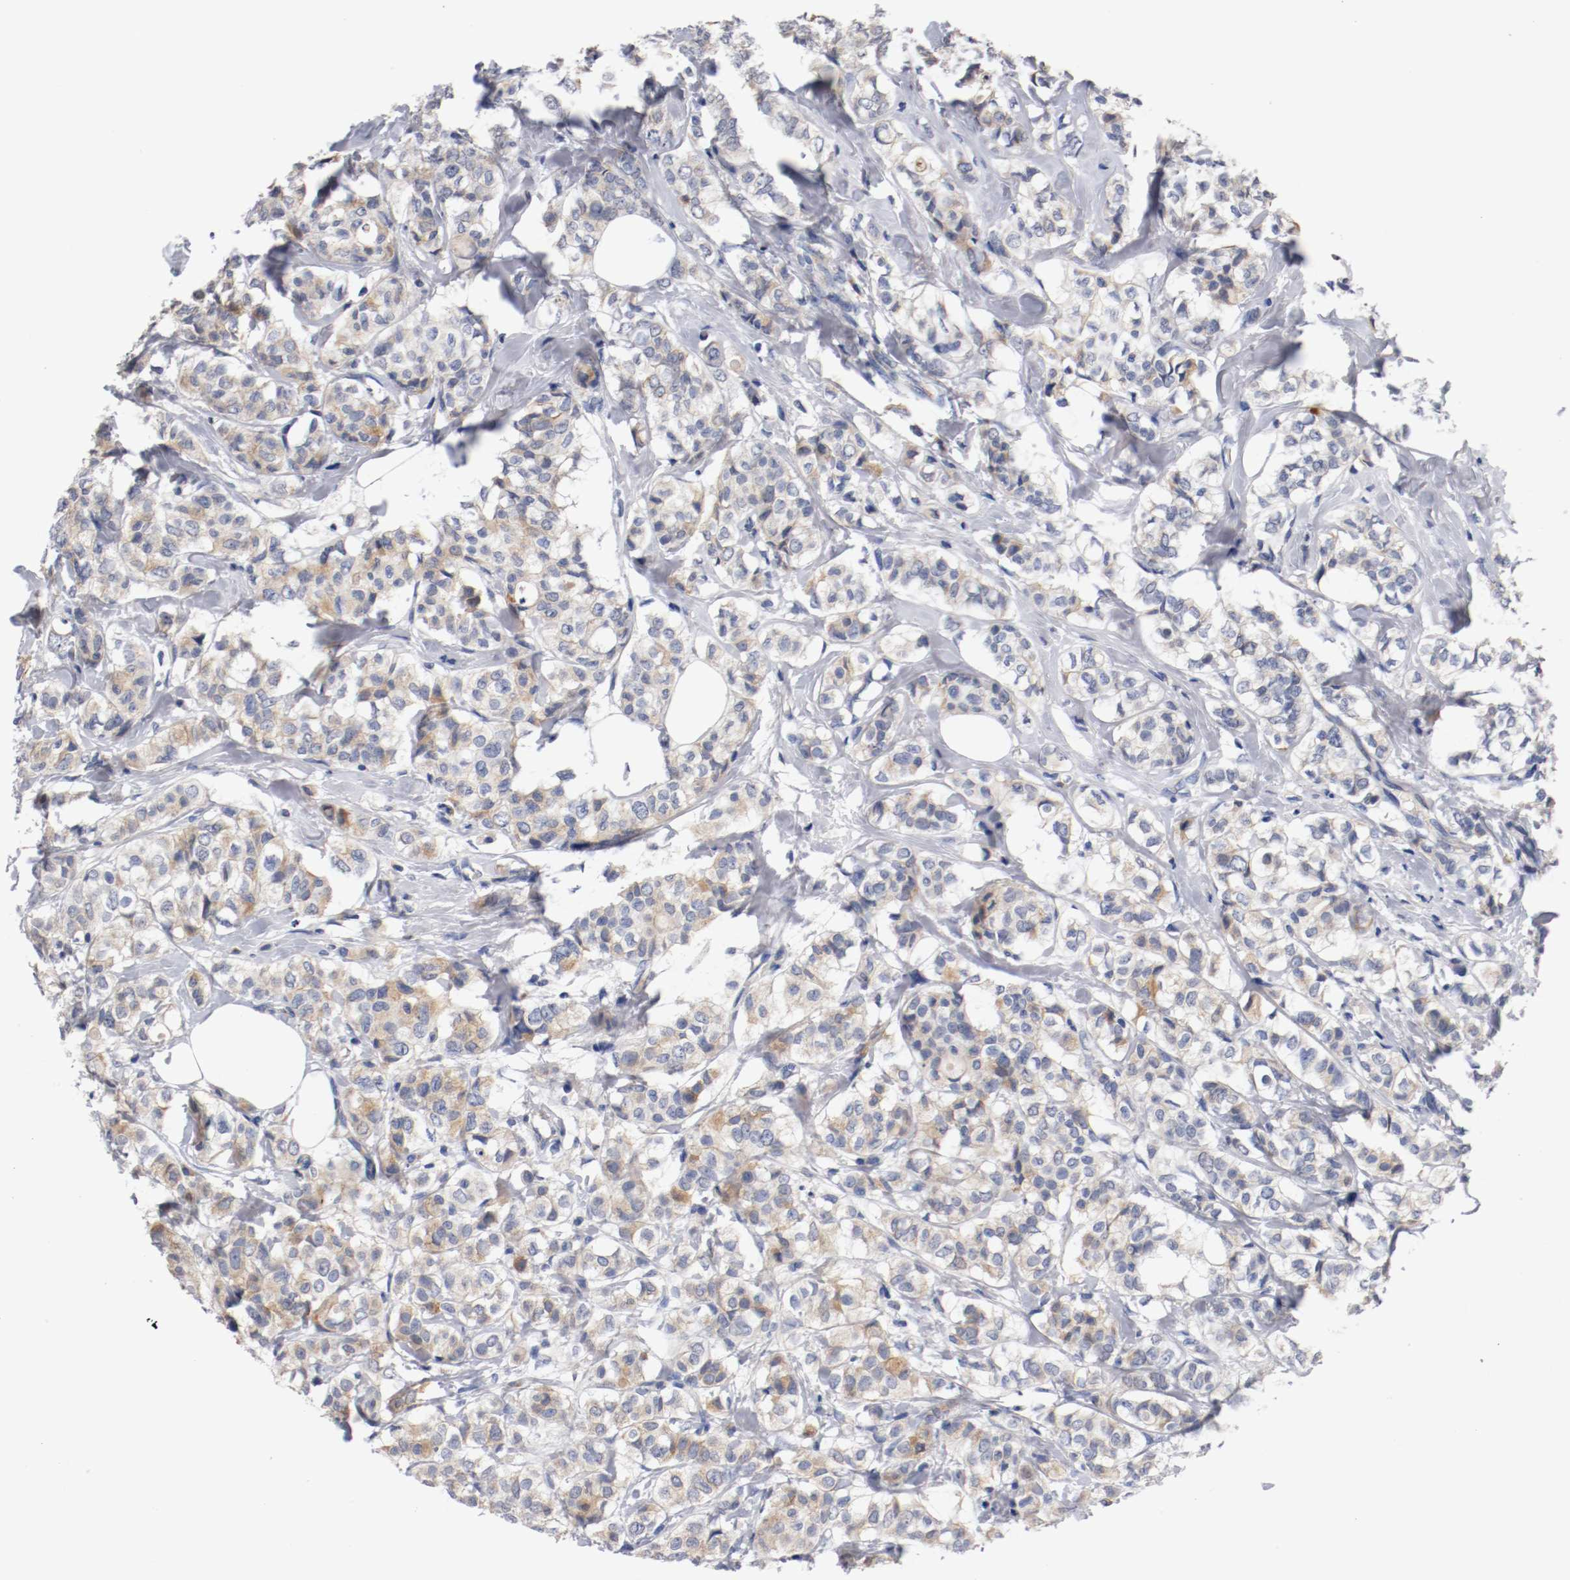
{"staining": {"intensity": "weak", "quantity": "25%-75%", "location": "cytoplasmic/membranous"}, "tissue": "breast cancer", "cell_type": "Tumor cells", "image_type": "cancer", "snomed": [{"axis": "morphology", "description": "Lobular carcinoma"}, {"axis": "topography", "description": "Breast"}], "caption": "Immunohistochemistry image of neoplastic tissue: human breast lobular carcinoma stained using immunohistochemistry demonstrates low levels of weak protein expression localized specifically in the cytoplasmic/membranous of tumor cells, appearing as a cytoplasmic/membranous brown color.", "gene": "PCSK6", "patient": {"sex": "female", "age": 60}}